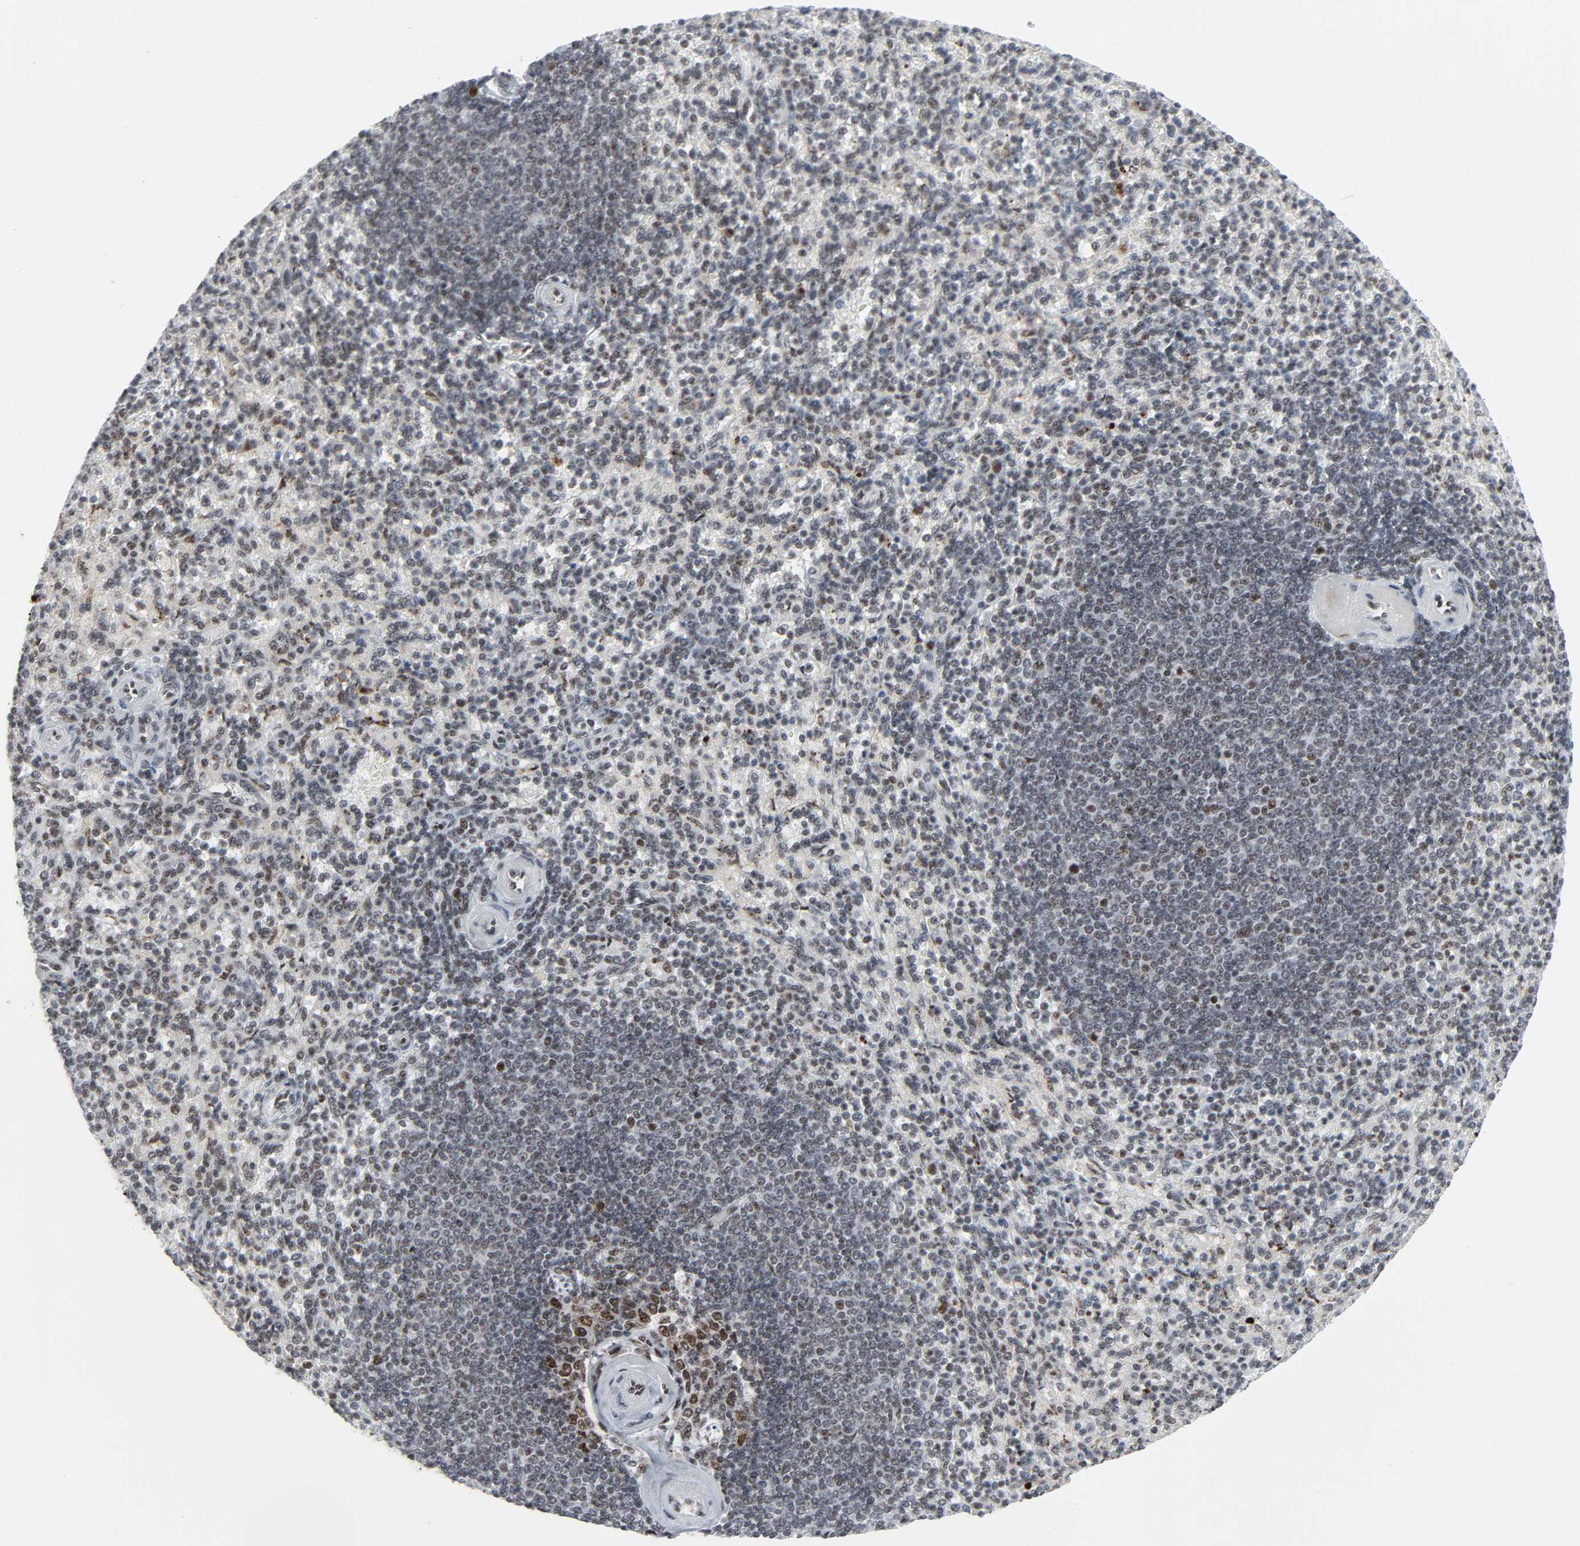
{"staining": {"intensity": "moderate", "quantity": ">75%", "location": "nuclear"}, "tissue": "spleen", "cell_type": "Cells in red pulp", "image_type": "normal", "snomed": [{"axis": "morphology", "description": "Normal tissue, NOS"}, {"axis": "topography", "description": "Spleen"}], "caption": "An image of spleen stained for a protein demonstrates moderate nuclear brown staining in cells in red pulp.", "gene": "CDK7", "patient": {"sex": "female", "age": 74}}